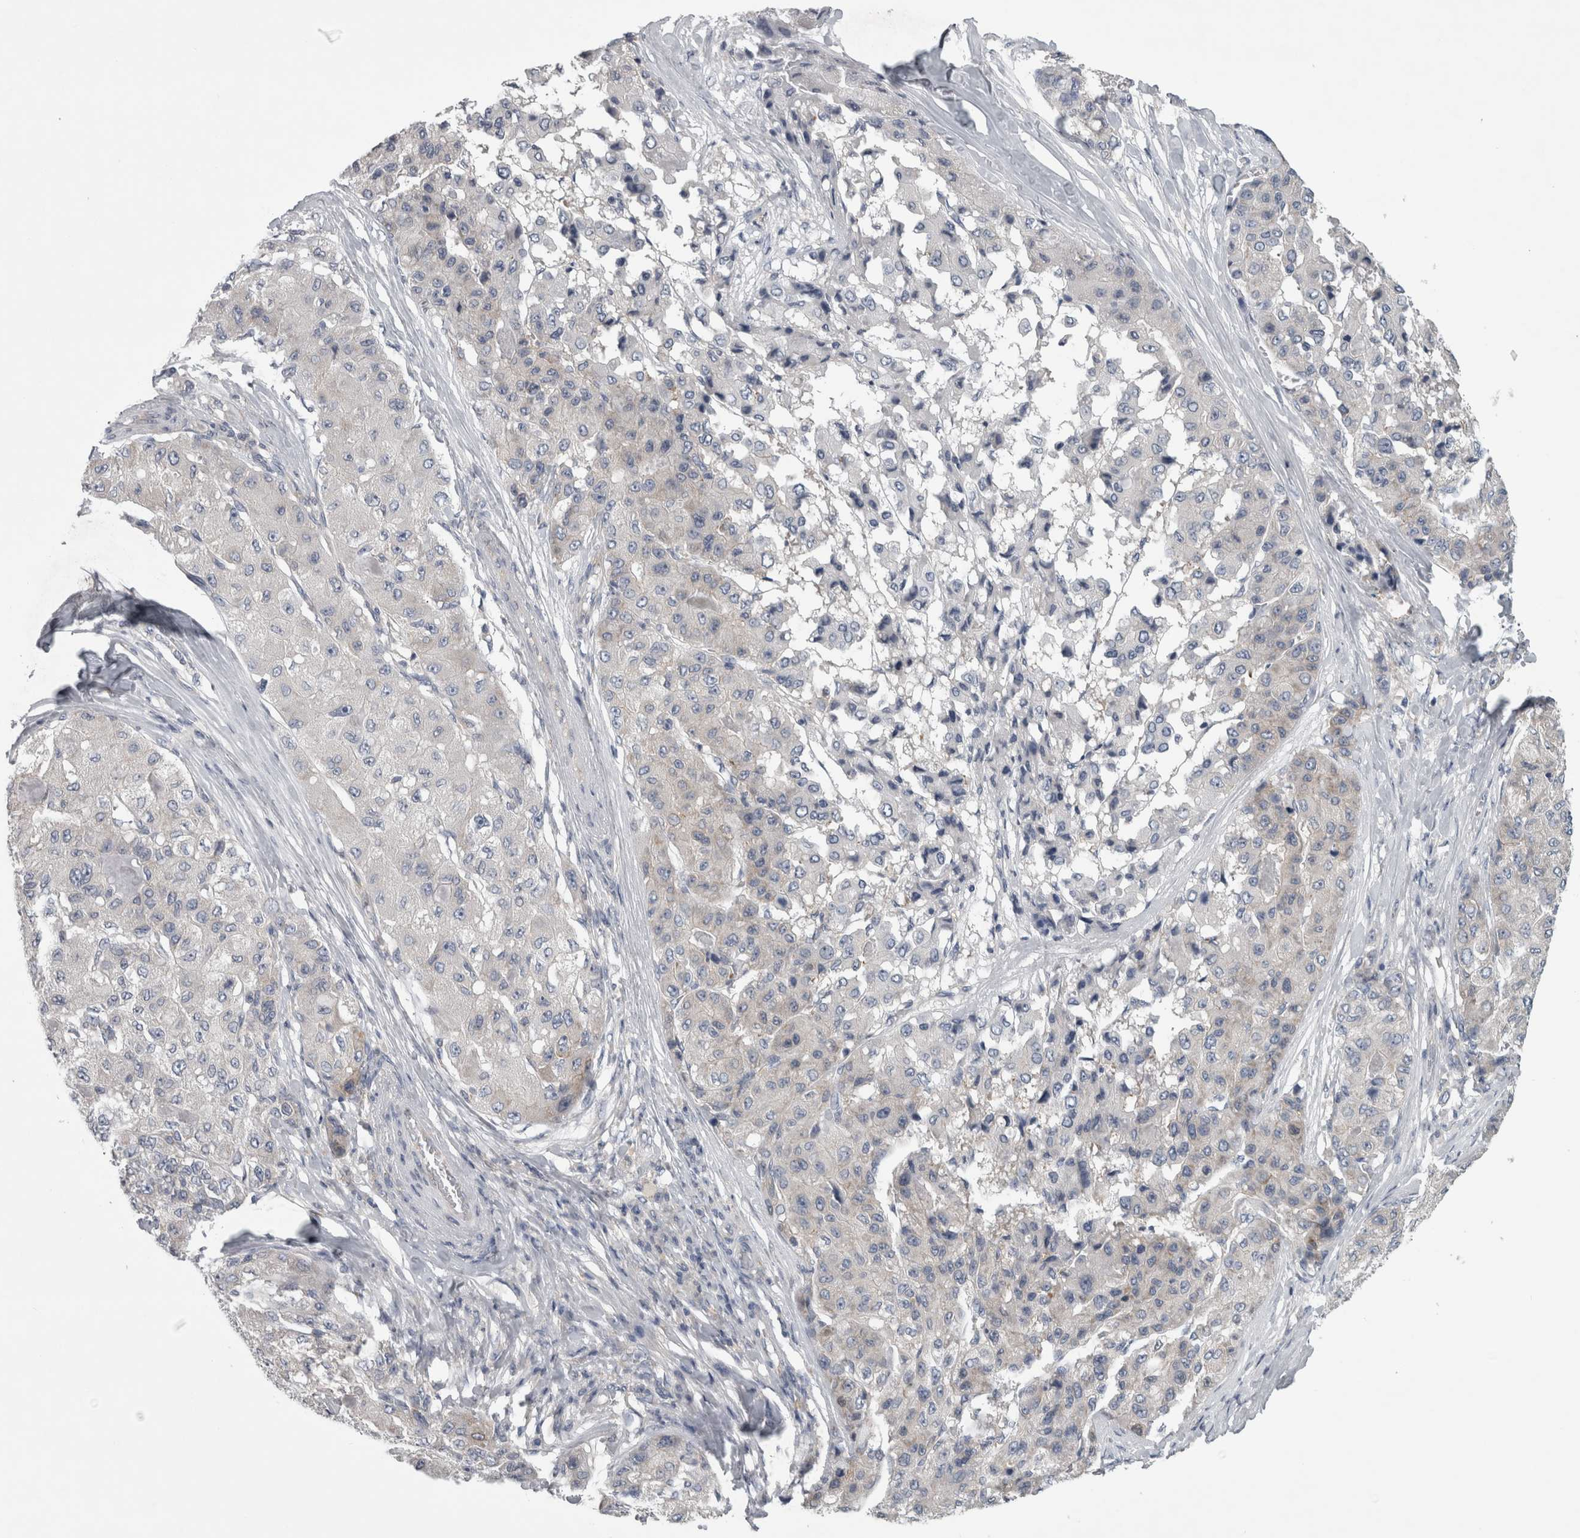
{"staining": {"intensity": "negative", "quantity": "none", "location": "none"}, "tissue": "liver cancer", "cell_type": "Tumor cells", "image_type": "cancer", "snomed": [{"axis": "morphology", "description": "Carcinoma, Hepatocellular, NOS"}, {"axis": "topography", "description": "Liver"}], "caption": "Liver cancer was stained to show a protein in brown. There is no significant staining in tumor cells.", "gene": "PRRC2C", "patient": {"sex": "male", "age": 80}}